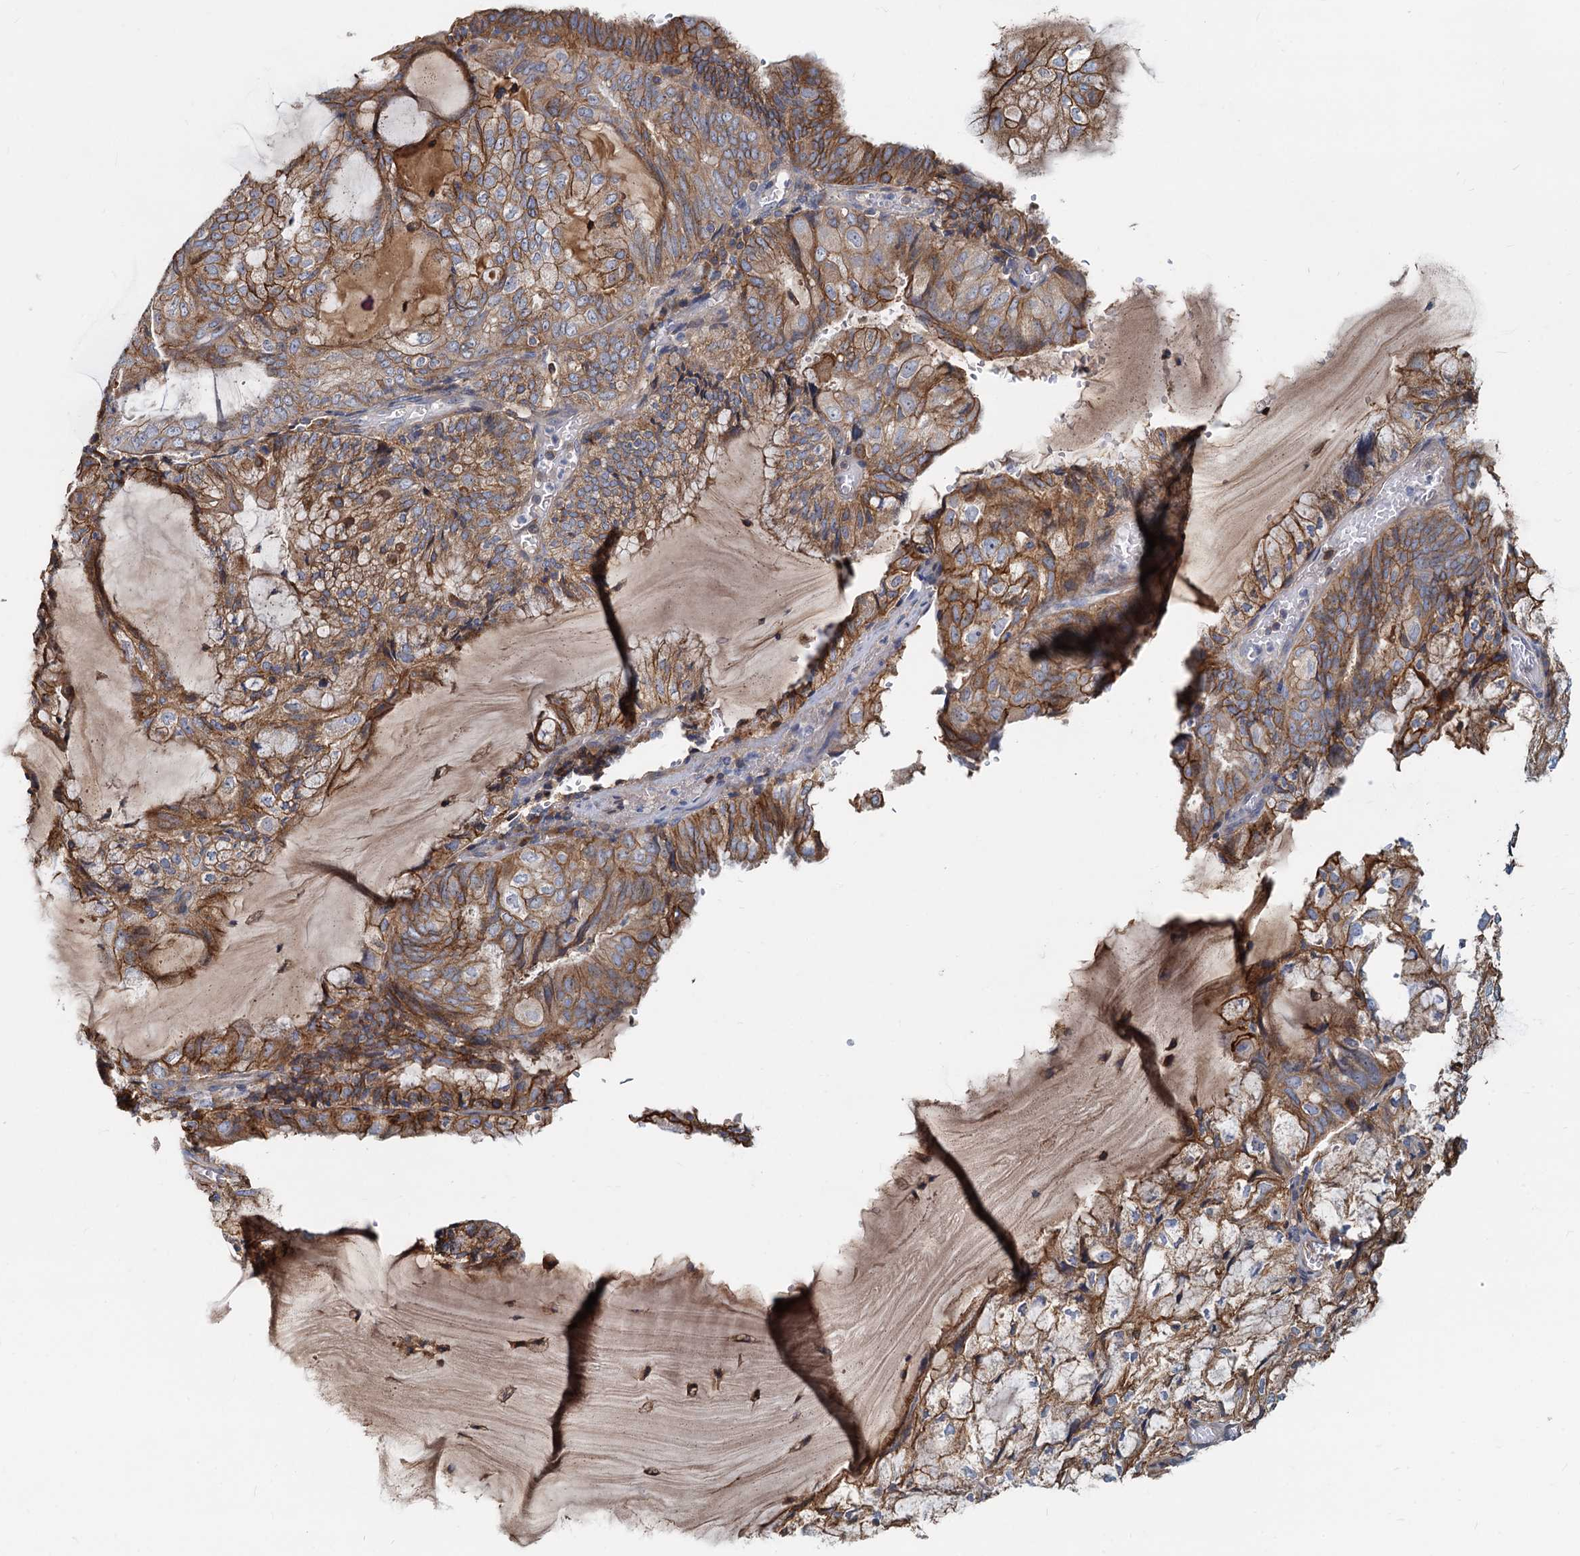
{"staining": {"intensity": "moderate", "quantity": ">75%", "location": "cytoplasmic/membranous"}, "tissue": "endometrial cancer", "cell_type": "Tumor cells", "image_type": "cancer", "snomed": [{"axis": "morphology", "description": "Adenocarcinoma, NOS"}, {"axis": "topography", "description": "Endometrium"}], "caption": "A medium amount of moderate cytoplasmic/membranous expression is identified in approximately >75% of tumor cells in endometrial cancer tissue.", "gene": "LNX2", "patient": {"sex": "female", "age": 81}}